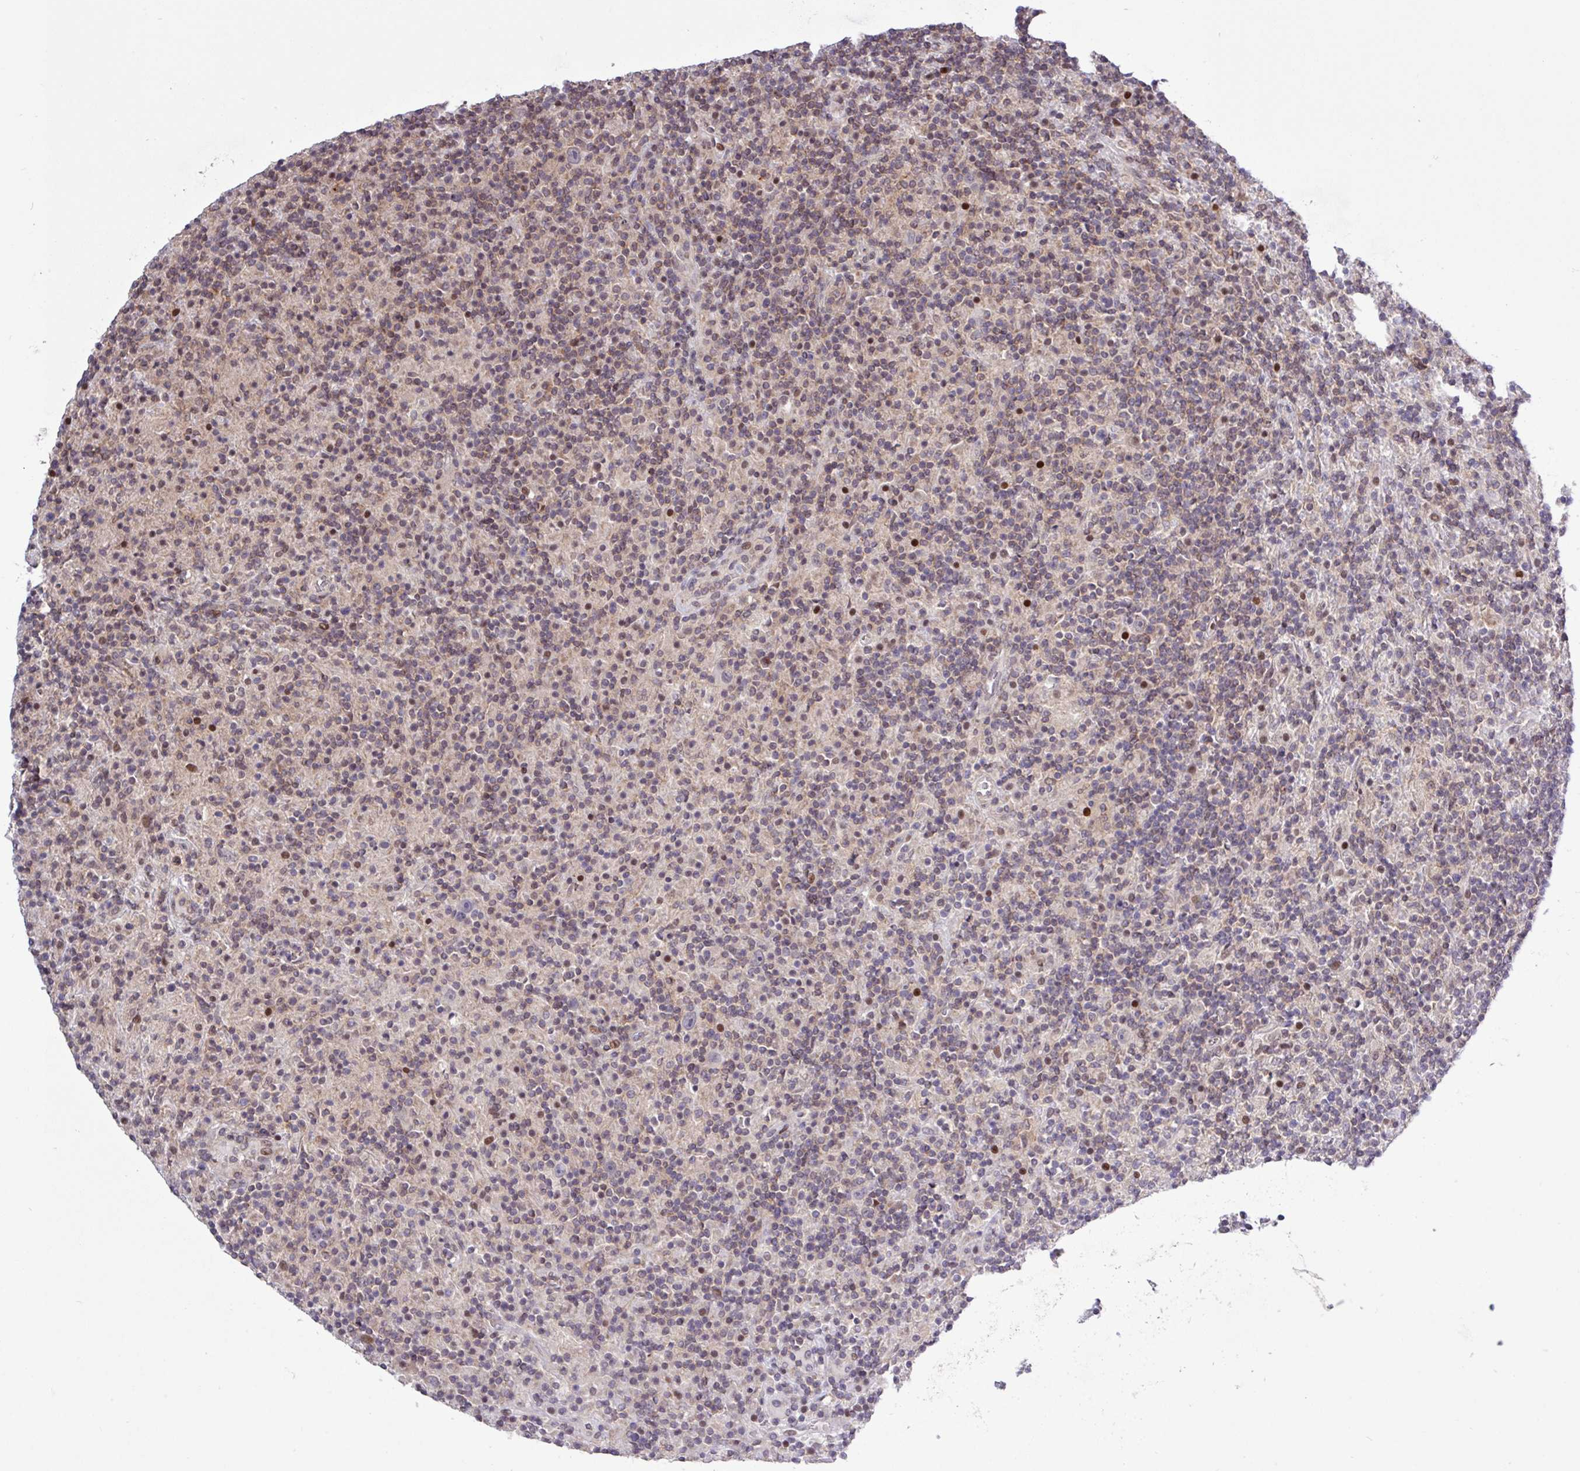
{"staining": {"intensity": "negative", "quantity": "none", "location": "none"}, "tissue": "lymphoma", "cell_type": "Tumor cells", "image_type": "cancer", "snomed": [{"axis": "morphology", "description": "Hodgkin's disease, NOS"}, {"axis": "topography", "description": "Lymph node"}], "caption": "The immunohistochemistry photomicrograph has no significant staining in tumor cells of Hodgkin's disease tissue. Nuclei are stained in blue.", "gene": "RTL3", "patient": {"sex": "male", "age": 70}}